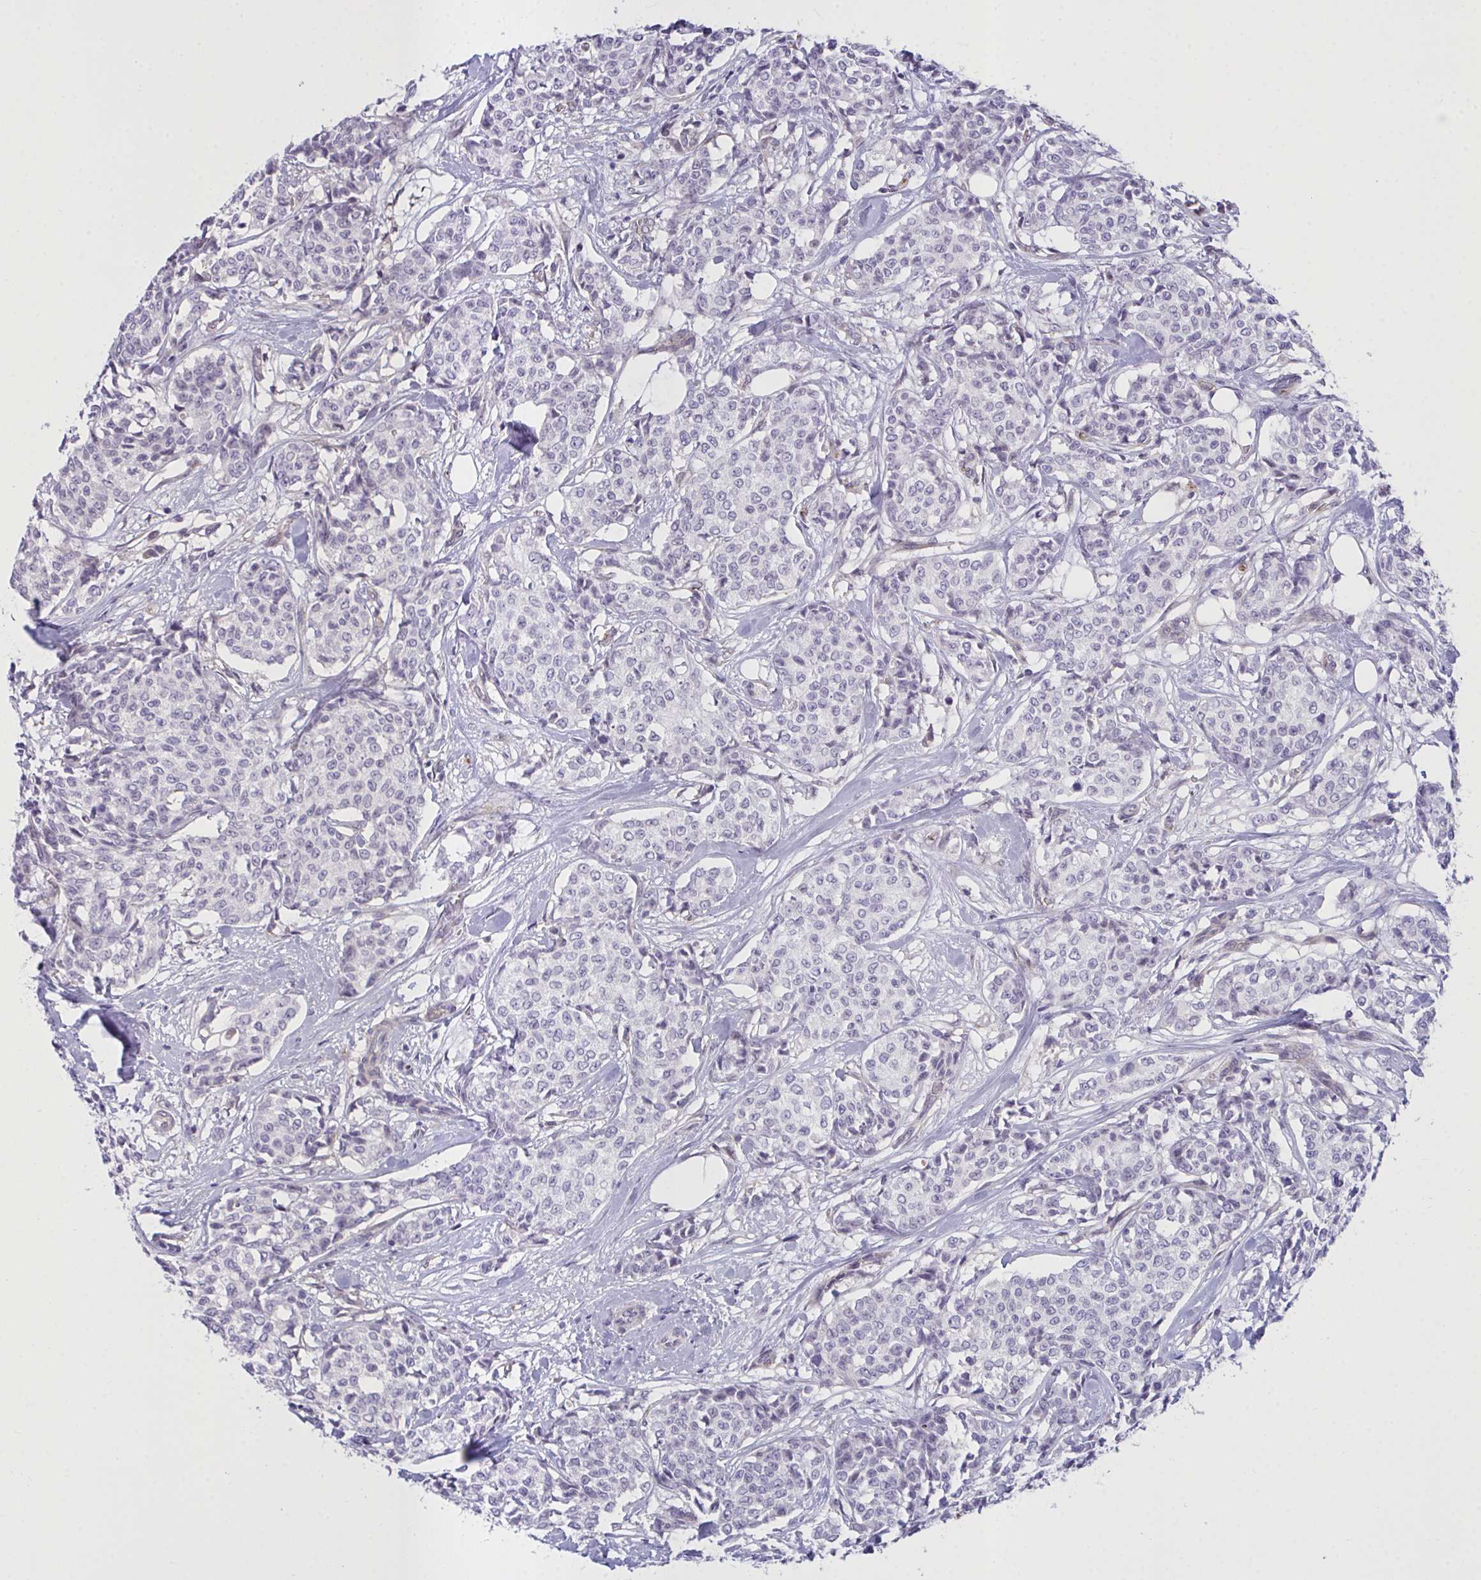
{"staining": {"intensity": "negative", "quantity": "none", "location": "none"}, "tissue": "breast cancer", "cell_type": "Tumor cells", "image_type": "cancer", "snomed": [{"axis": "morphology", "description": "Duct carcinoma"}, {"axis": "topography", "description": "Breast"}], "caption": "Photomicrograph shows no significant protein positivity in tumor cells of breast intraductal carcinoma. (DAB IHC, high magnification).", "gene": "SEMA6B", "patient": {"sex": "female", "age": 91}}